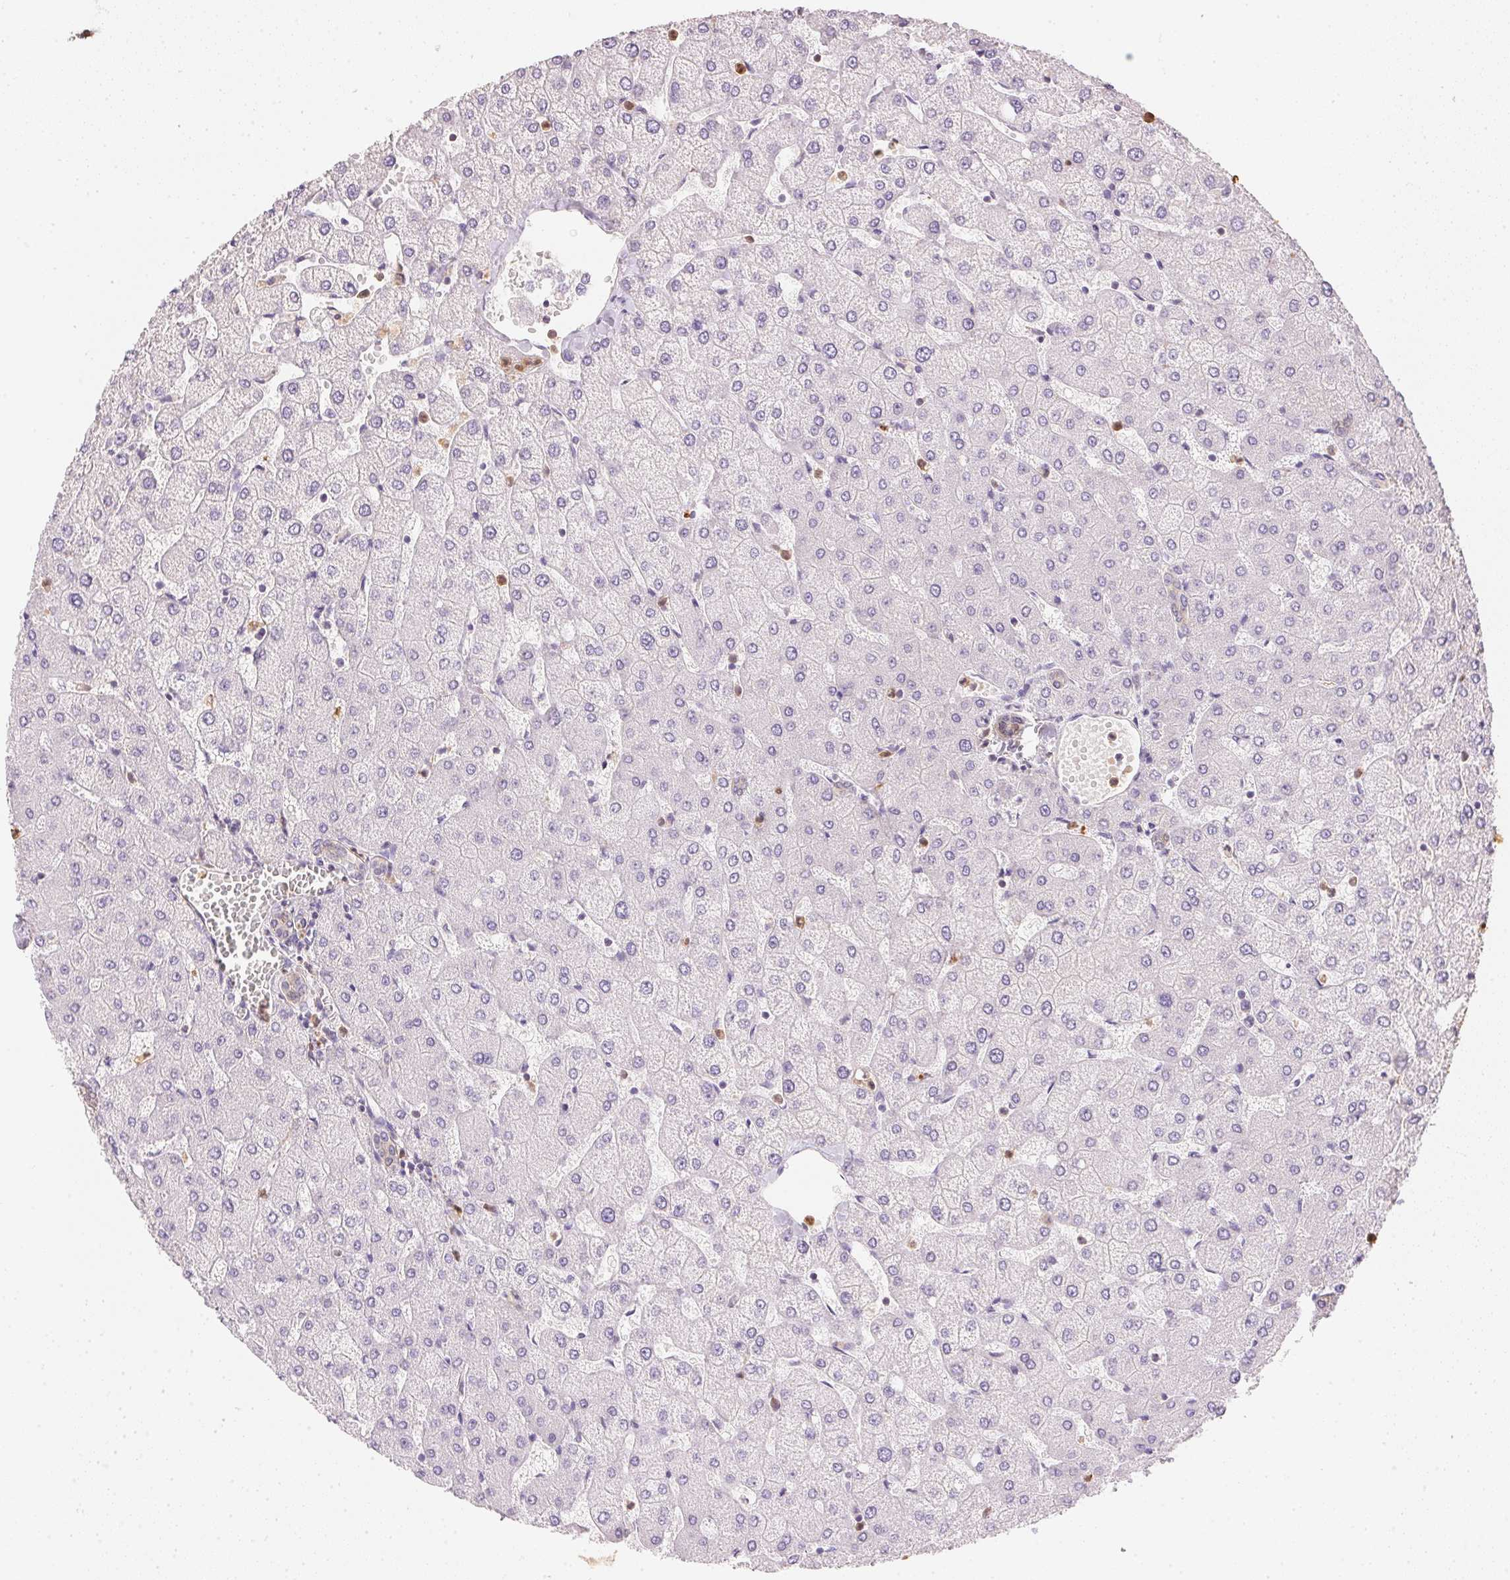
{"staining": {"intensity": "negative", "quantity": "none", "location": "none"}, "tissue": "liver", "cell_type": "Cholangiocytes", "image_type": "normal", "snomed": [{"axis": "morphology", "description": "Normal tissue, NOS"}, {"axis": "topography", "description": "Liver"}], "caption": "An image of liver stained for a protein exhibits no brown staining in cholangiocytes. (IHC, brightfield microscopy, high magnification).", "gene": "S100A3", "patient": {"sex": "female", "age": 54}}